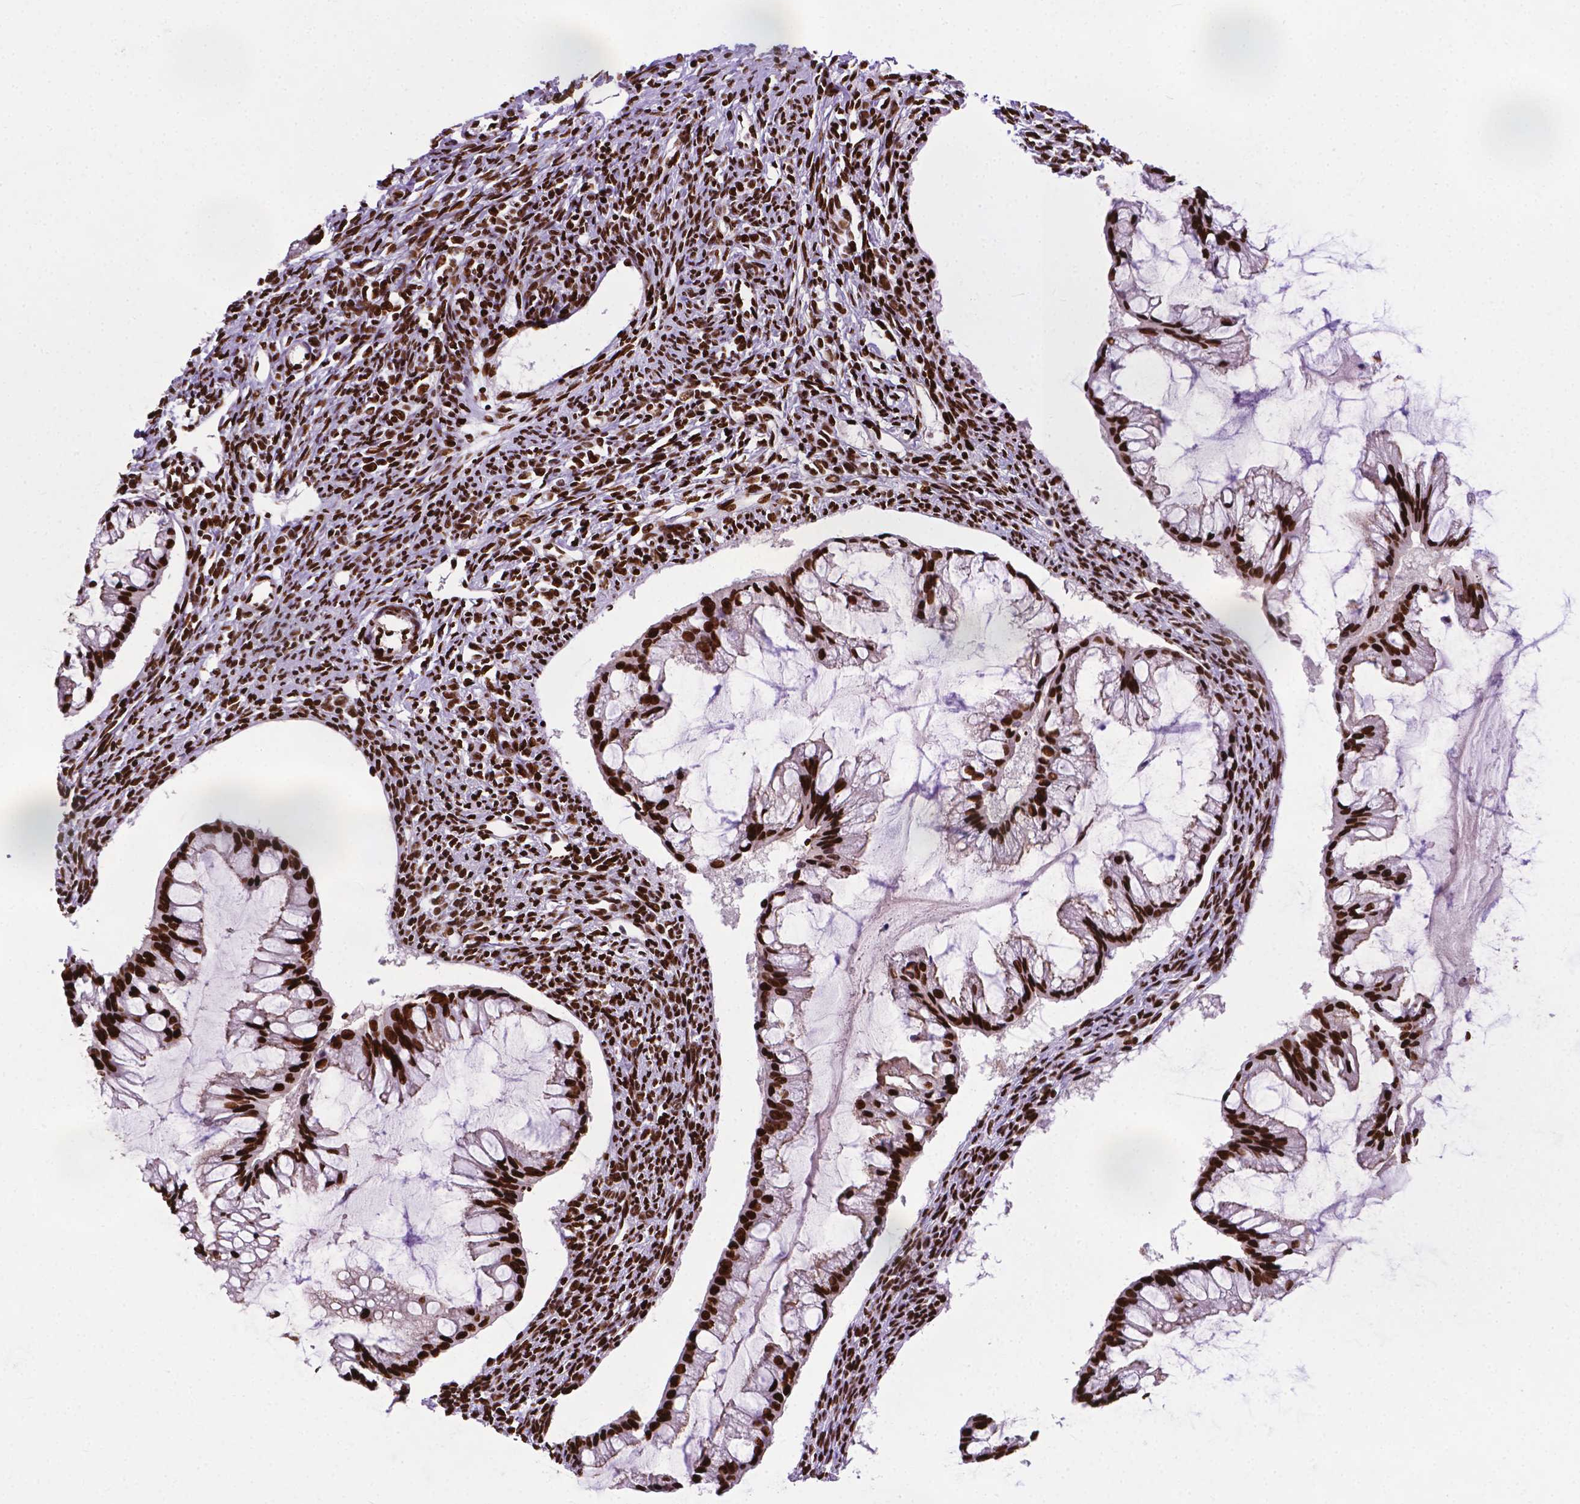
{"staining": {"intensity": "strong", "quantity": ">75%", "location": "nuclear"}, "tissue": "ovarian cancer", "cell_type": "Tumor cells", "image_type": "cancer", "snomed": [{"axis": "morphology", "description": "Cystadenocarcinoma, mucinous, NOS"}, {"axis": "topography", "description": "Ovary"}], "caption": "Human ovarian cancer (mucinous cystadenocarcinoma) stained for a protein (brown) exhibits strong nuclear positive staining in approximately >75% of tumor cells.", "gene": "SMIM5", "patient": {"sex": "female", "age": 73}}